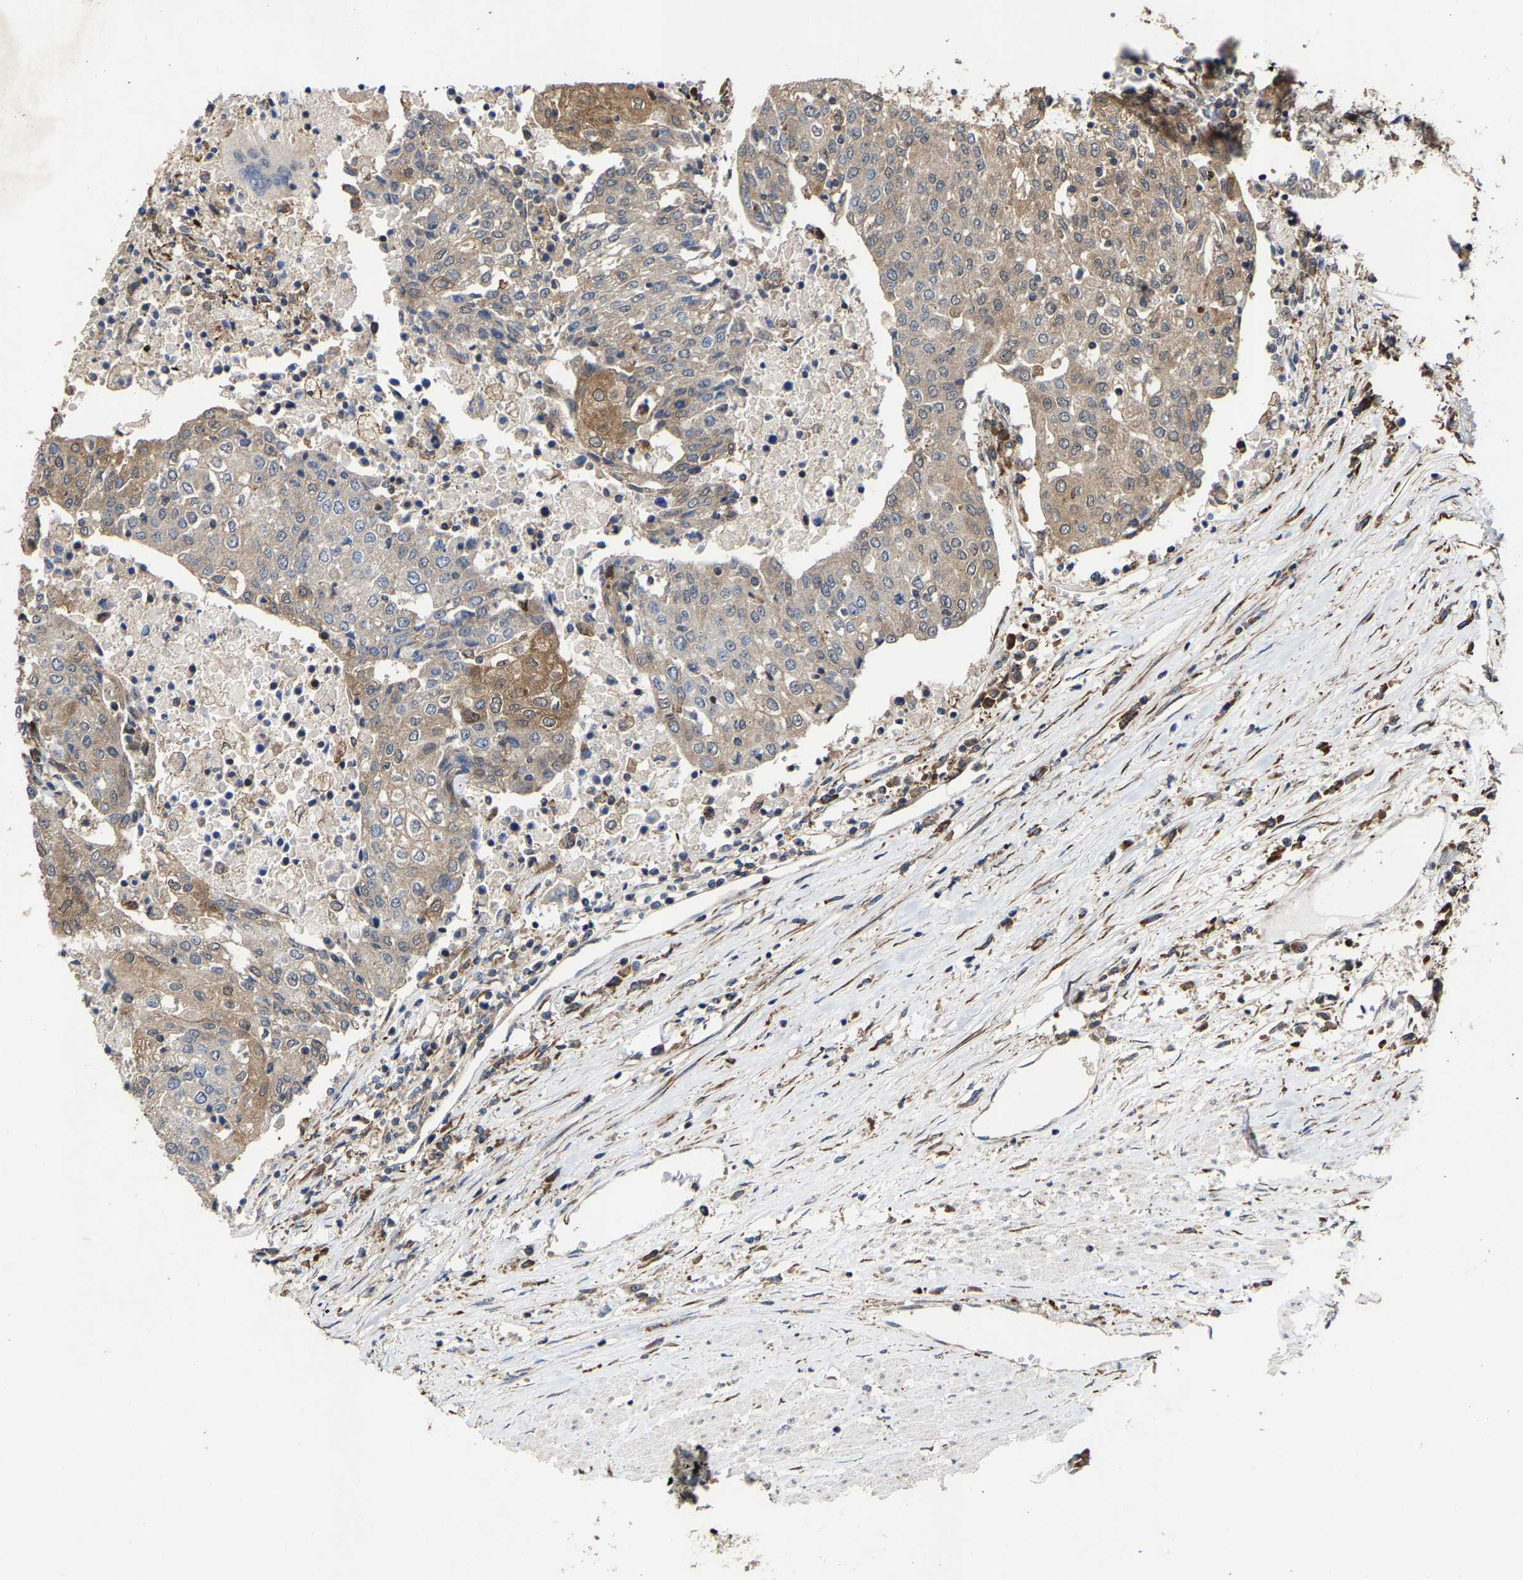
{"staining": {"intensity": "moderate", "quantity": "<25%", "location": "cytoplasmic/membranous"}, "tissue": "urothelial cancer", "cell_type": "Tumor cells", "image_type": "cancer", "snomed": [{"axis": "morphology", "description": "Urothelial carcinoma, High grade"}, {"axis": "topography", "description": "Urinary bladder"}], "caption": "IHC image of neoplastic tissue: human high-grade urothelial carcinoma stained using IHC shows low levels of moderate protein expression localized specifically in the cytoplasmic/membranous of tumor cells, appearing as a cytoplasmic/membranous brown color.", "gene": "FGD3", "patient": {"sex": "female", "age": 85}}